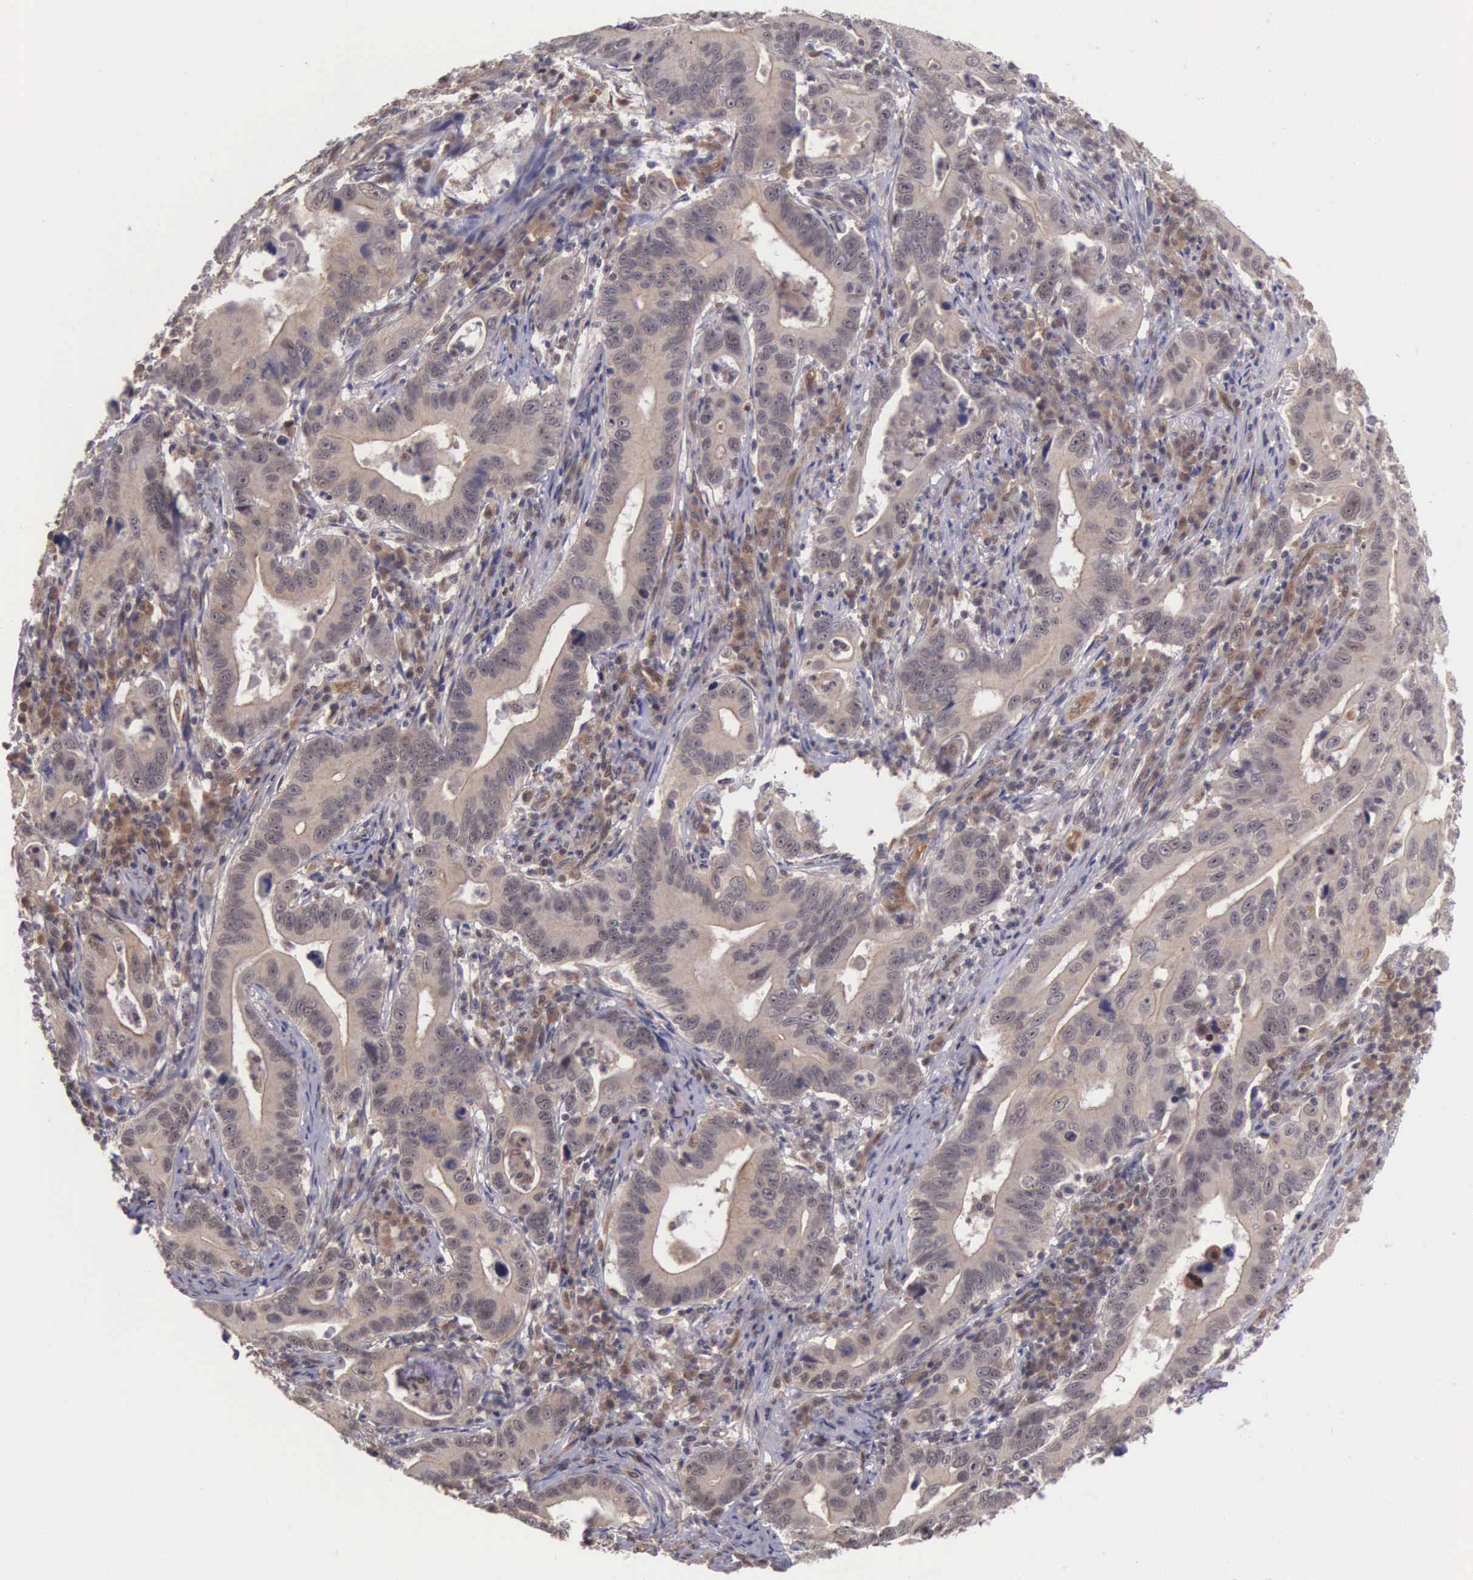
{"staining": {"intensity": "weak", "quantity": ">75%", "location": "cytoplasmic/membranous"}, "tissue": "stomach cancer", "cell_type": "Tumor cells", "image_type": "cancer", "snomed": [{"axis": "morphology", "description": "Adenocarcinoma, NOS"}, {"axis": "topography", "description": "Stomach, upper"}], "caption": "There is low levels of weak cytoplasmic/membranous staining in tumor cells of stomach adenocarcinoma, as demonstrated by immunohistochemical staining (brown color).", "gene": "VASH1", "patient": {"sex": "male", "age": 63}}